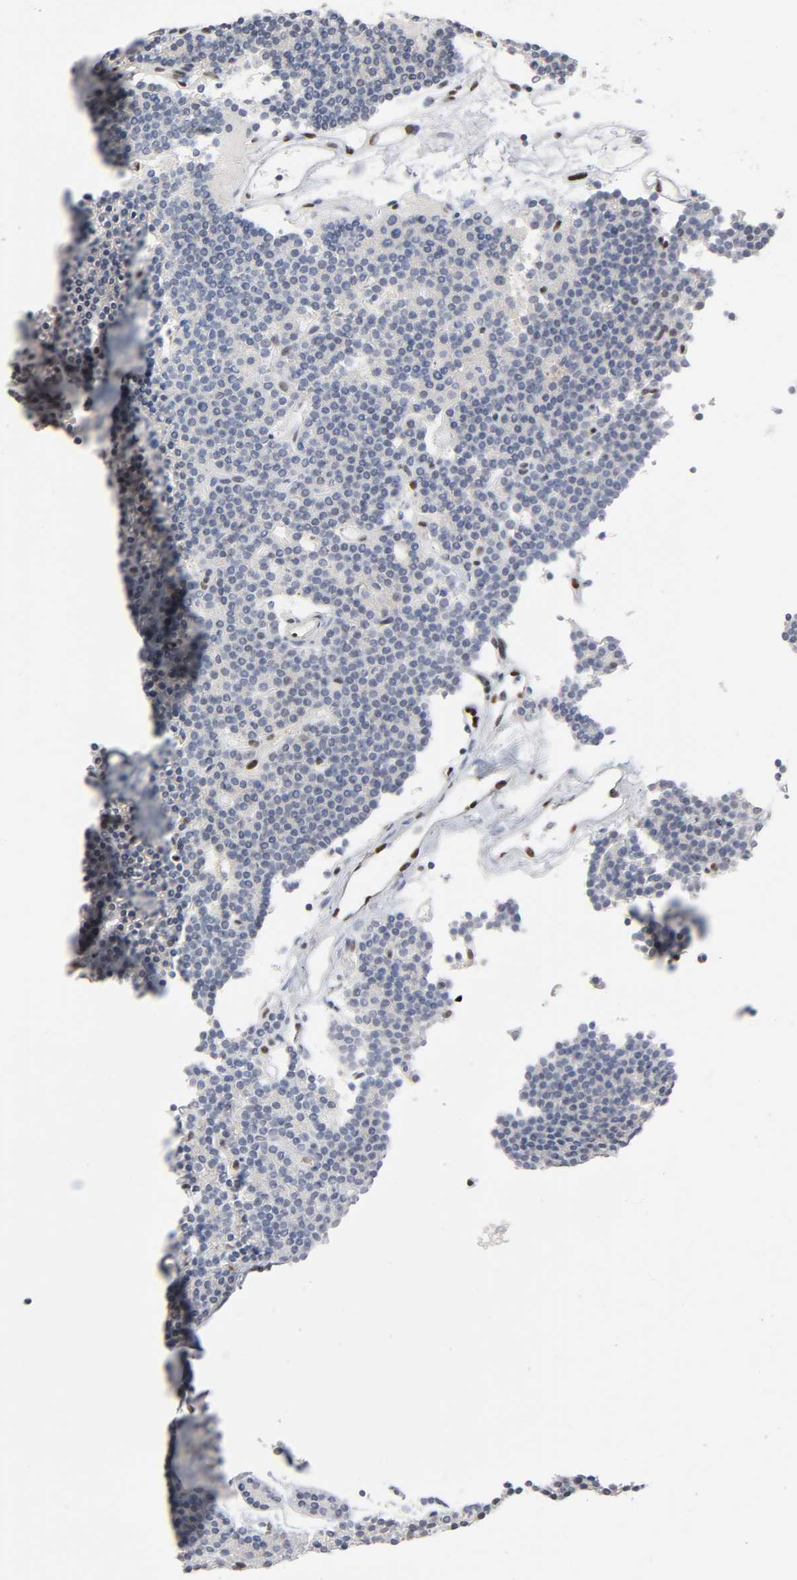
{"staining": {"intensity": "moderate", "quantity": ">75%", "location": "nuclear"}, "tissue": "parathyroid gland", "cell_type": "Glandular cells", "image_type": "normal", "snomed": [{"axis": "morphology", "description": "Normal tissue, NOS"}, {"axis": "topography", "description": "Parathyroid gland"}], "caption": "Normal parathyroid gland demonstrates moderate nuclear staining in approximately >75% of glandular cells.", "gene": "WAS", "patient": {"sex": "female", "age": 45}}